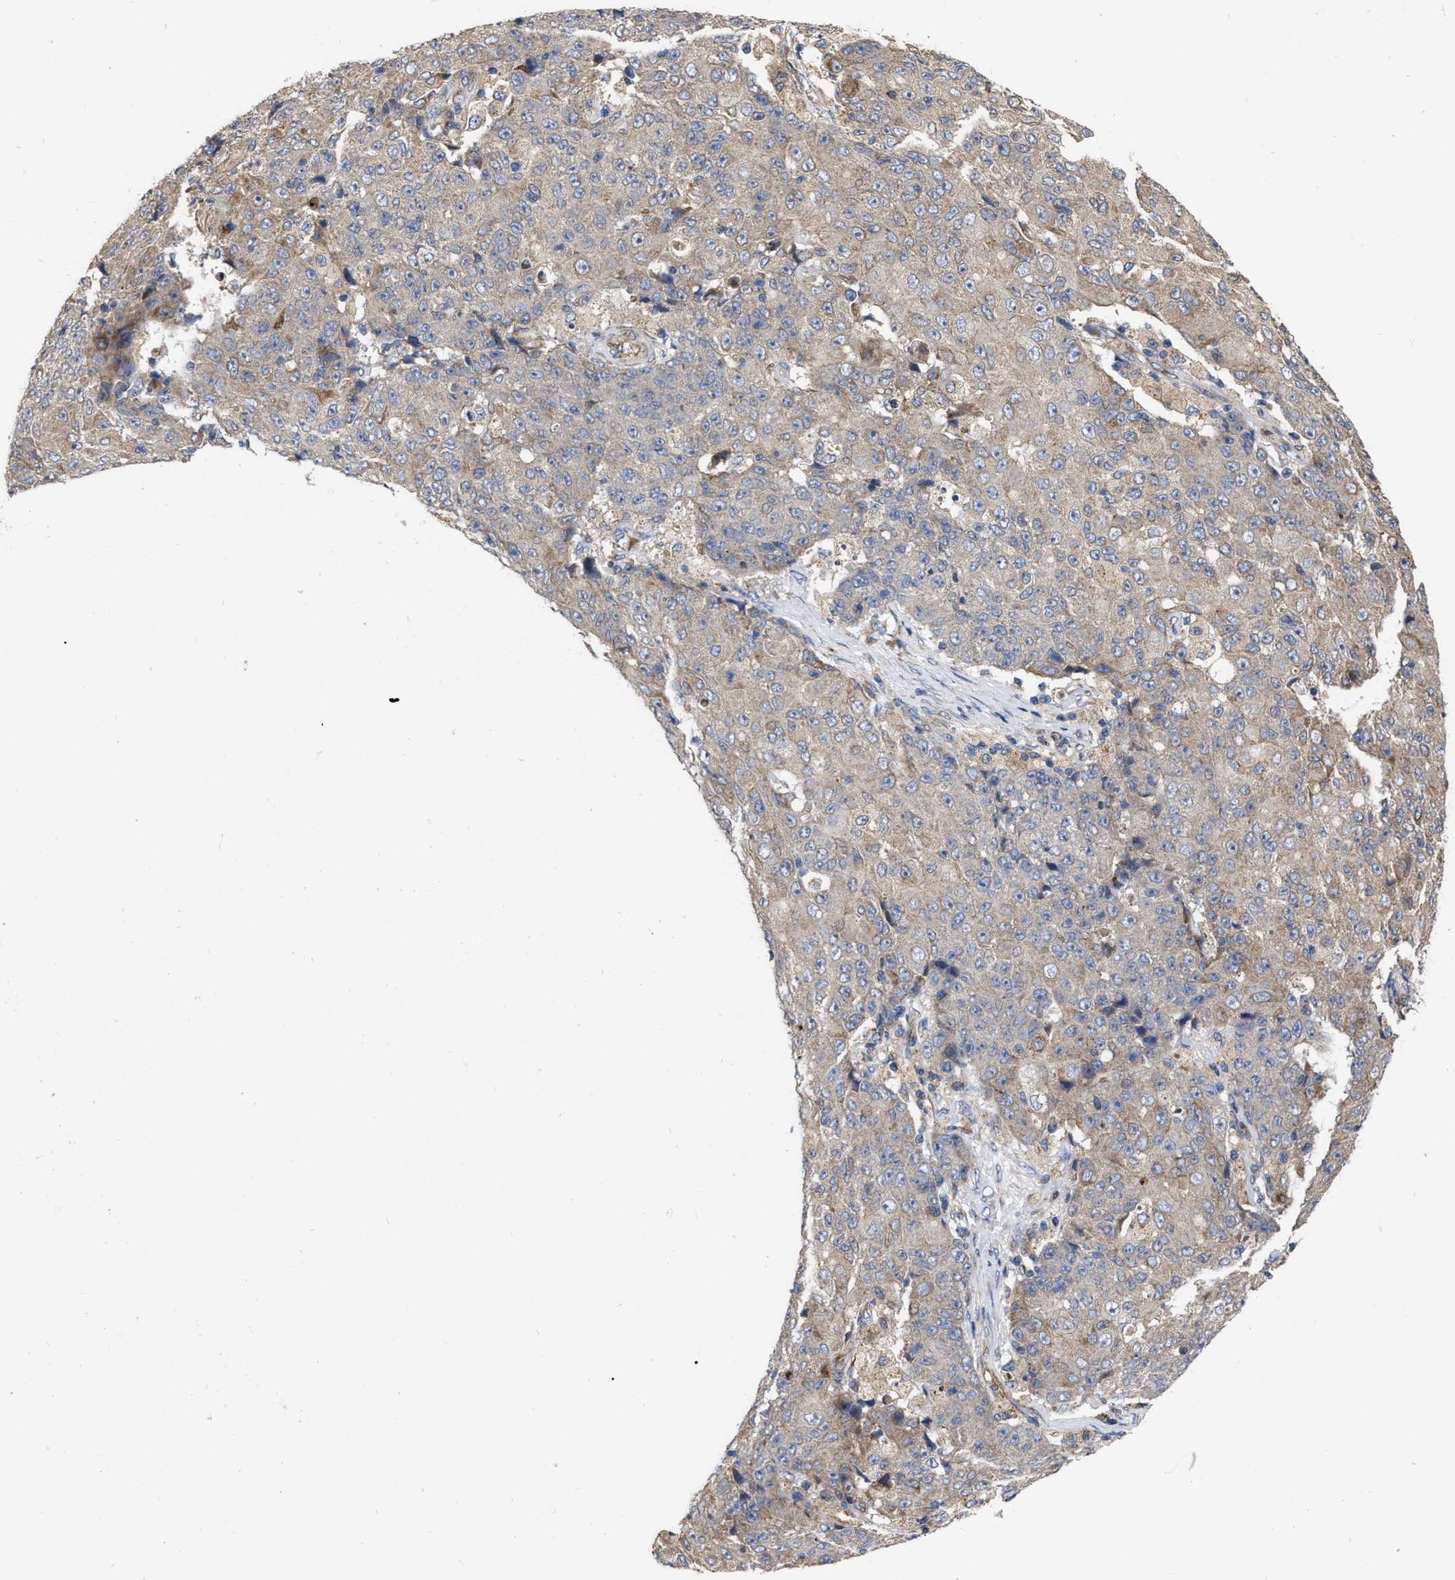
{"staining": {"intensity": "weak", "quantity": ">75%", "location": "cytoplasmic/membranous"}, "tissue": "ovarian cancer", "cell_type": "Tumor cells", "image_type": "cancer", "snomed": [{"axis": "morphology", "description": "Carcinoma, endometroid"}, {"axis": "topography", "description": "Ovary"}], "caption": "Ovarian cancer tissue exhibits weak cytoplasmic/membranous positivity in about >75% of tumor cells, visualized by immunohistochemistry. (IHC, brightfield microscopy, high magnification).", "gene": "MLST8", "patient": {"sex": "female", "age": 42}}